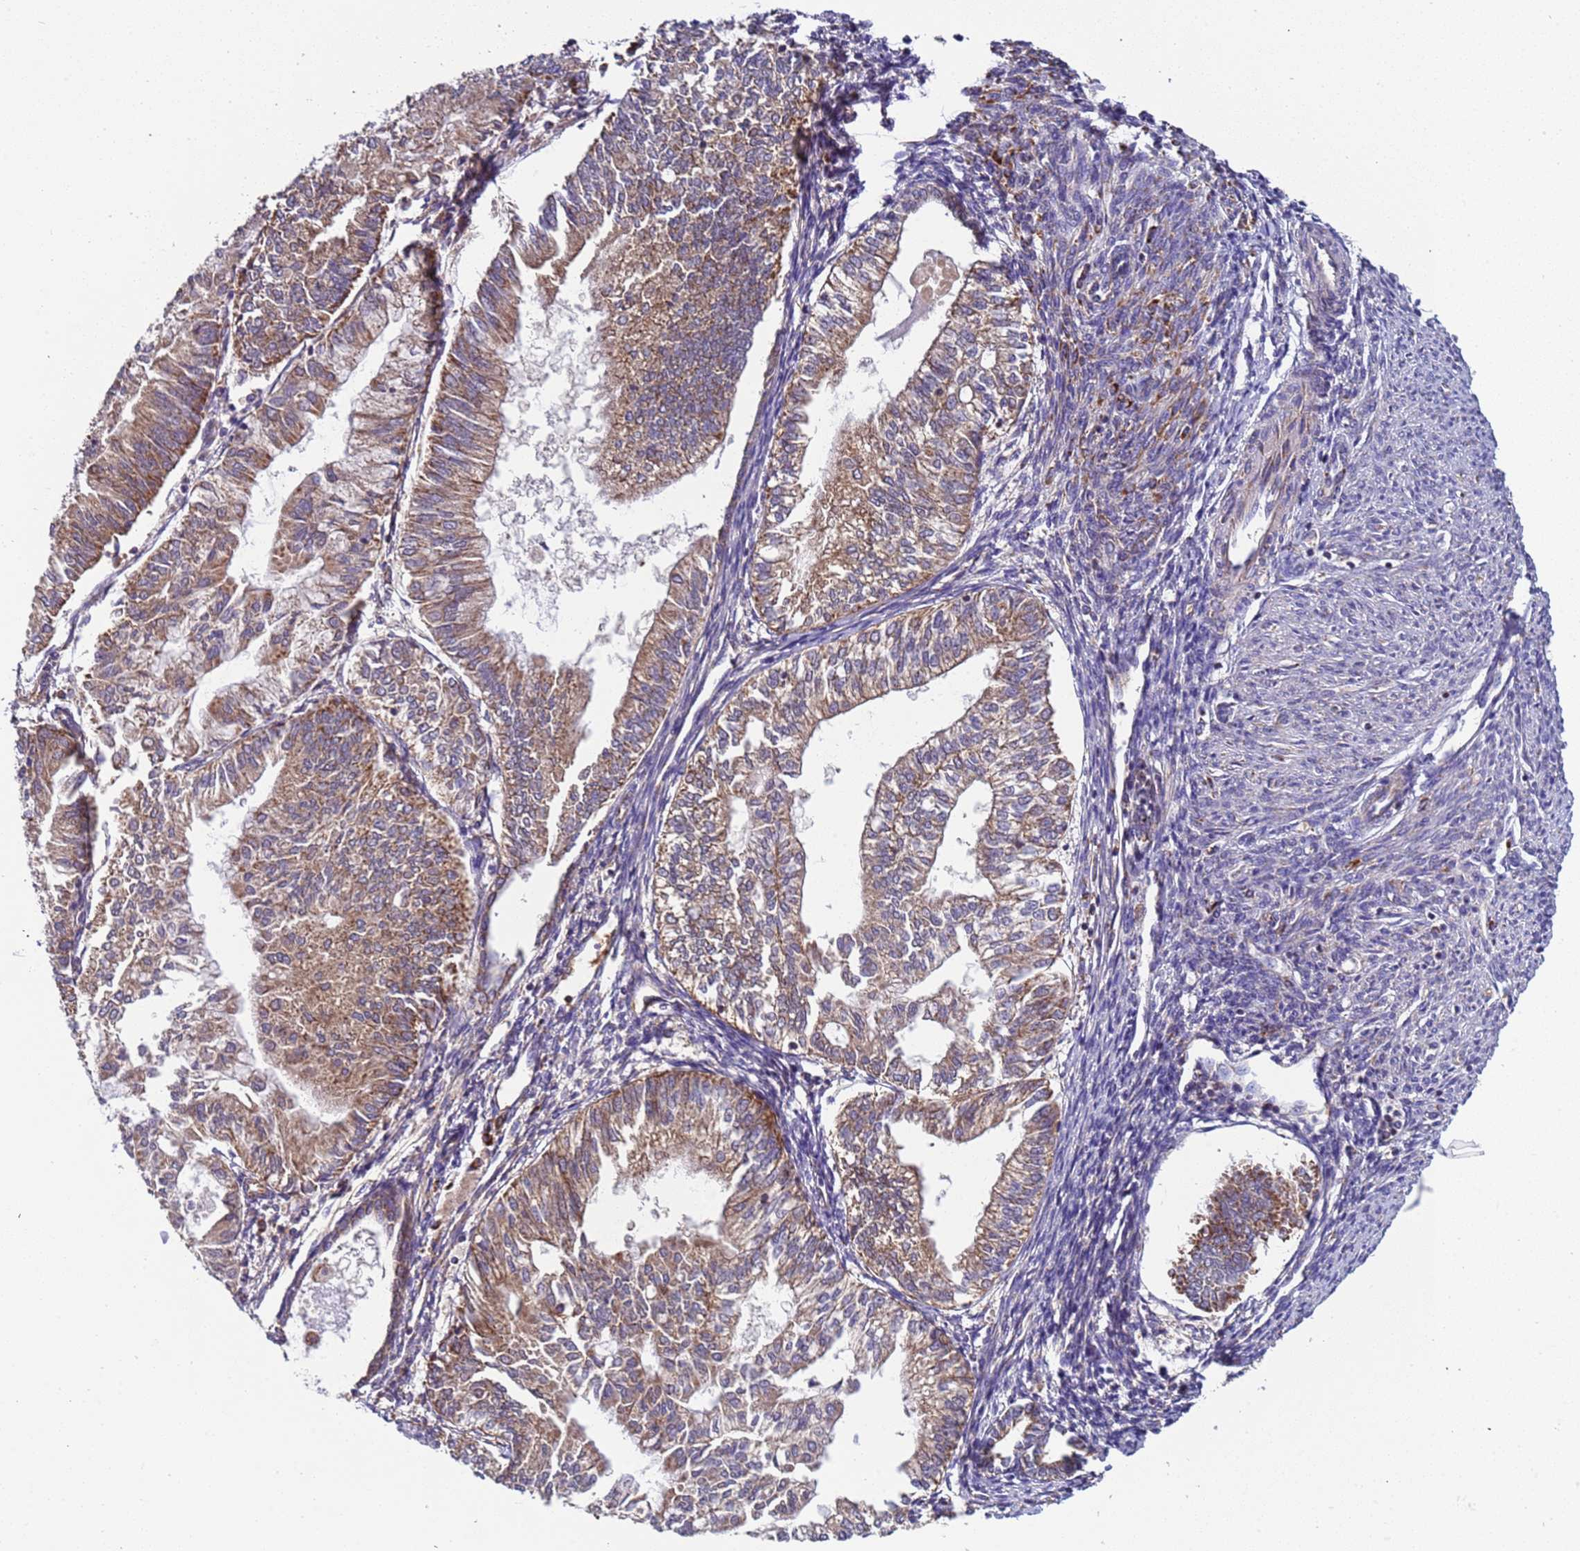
{"staining": {"intensity": "weak", "quantity": "<25%", "location": "cytoplasmic/membranous"}, "tissue": "smooth muscle", "cell_type": "Smooth muscle cells", "image_type": "normal", "snomed": [{"axis": "morphology", "description": "Normal tissue, NOS"}, {"axis": "topography", "description": "Smooth muscle"}, {"axis": "topography", "description": "Uterus"}], "caption": "Image shows no protein expression in smooth muscle cells of benign smooth muscle. (Stains: DAB (3,3'-diaminobenzidine) immunohistochemistry with hematoxylin counter stain, Microscopy: brightfield microscopy at high magnification).", "gene": "TMEM126A", "patient": {"sex": "female", "age": 59}}